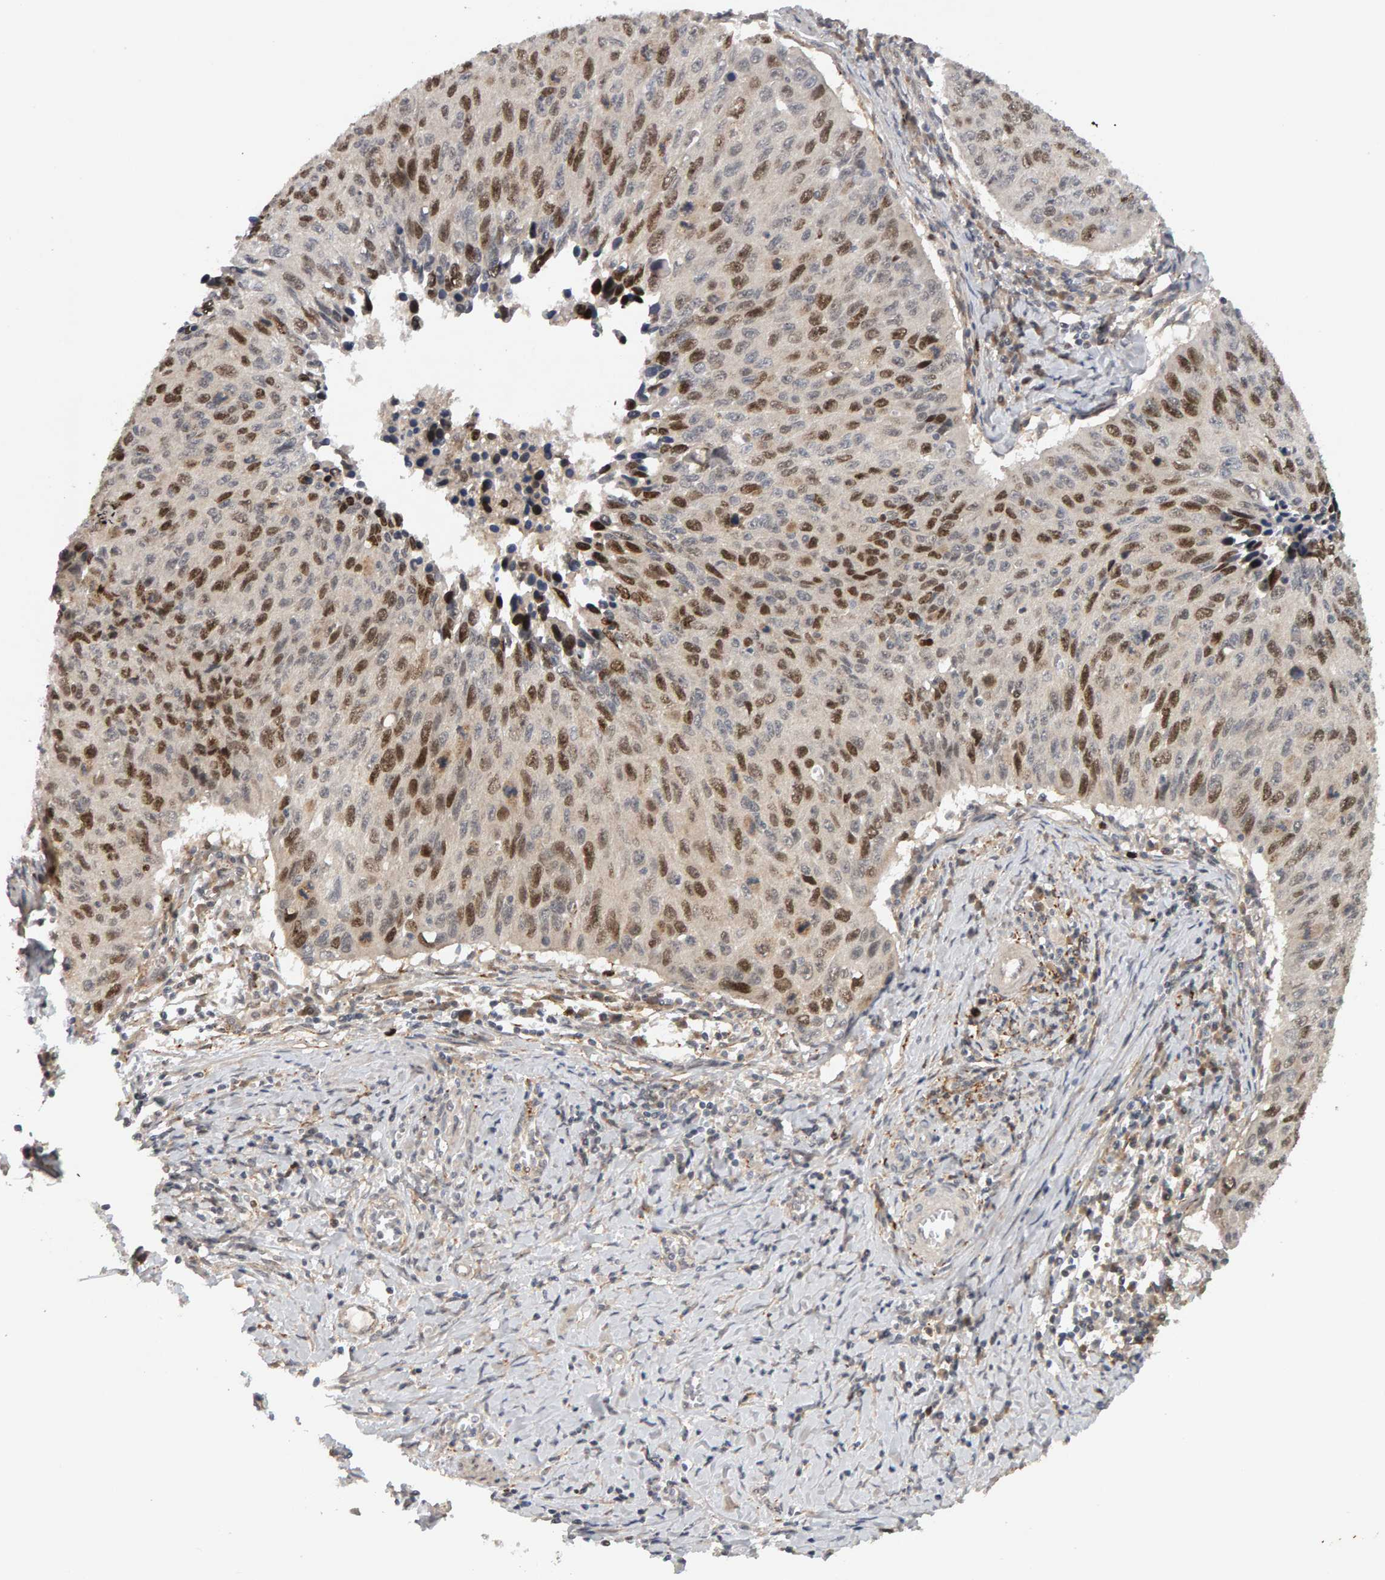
{"staining": {"intensity": "strong", "quantity": ">75%", "location": "nuclear"}, "tissue": "cervical cancer", "cell_type": "Tumor cells", "image_type": "cancer", "snomed": [{"axis": "morphology", "description": "Squamous cell carcinoma, NOS"}, {"axis": "topography", "description": "Cervix"}], "caption": "Tumor cells display strong nuclear expression in approximately >75% of cells in squamous cell carcinoma (cervical).", "gene": "CDCA5", "patient": {"sex": "female", "age": 53}}